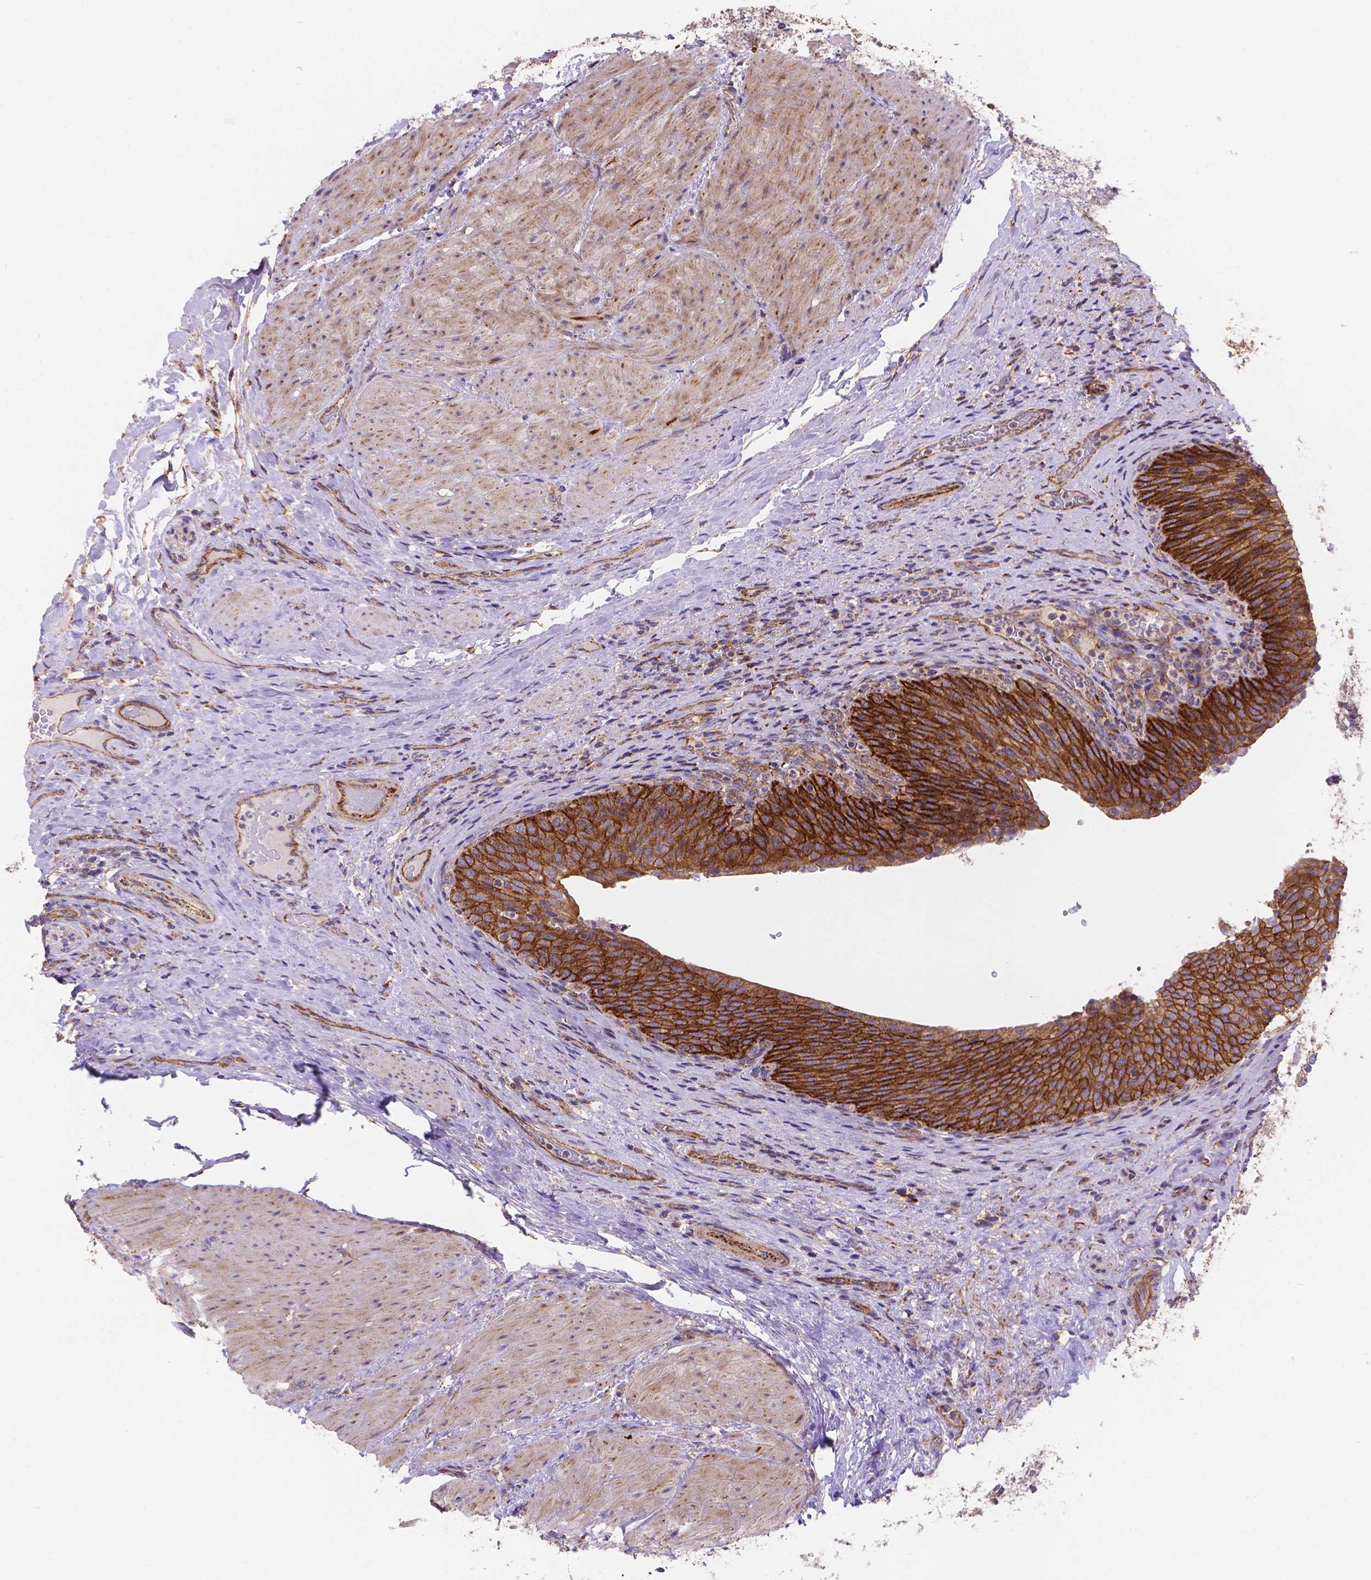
{"staining": {"intensity": "strong", "quantity": ">75%", "location": "cytoplasmic/membranous"}, "tissue": "urinary bladder", "cell_type": "Urothelial cells", "image_type": "normal", "snomed": [{"axis": "morphology", "description": "Normal tissue, NOS"}, {"axis": "topography", "description": "Urinary bladder"}, {"axis": "topography", "description": "Peripheral nerve tissue"}], "caption": "Immunohistochemistry (IHC) (DAB) staining of normal urinary bladder exhibits strong cytoplasmic/membranous protein expression in about >75% of urothelial cells.", "gene": "AK3", "patient": {"sex": "male", "age": 66}}